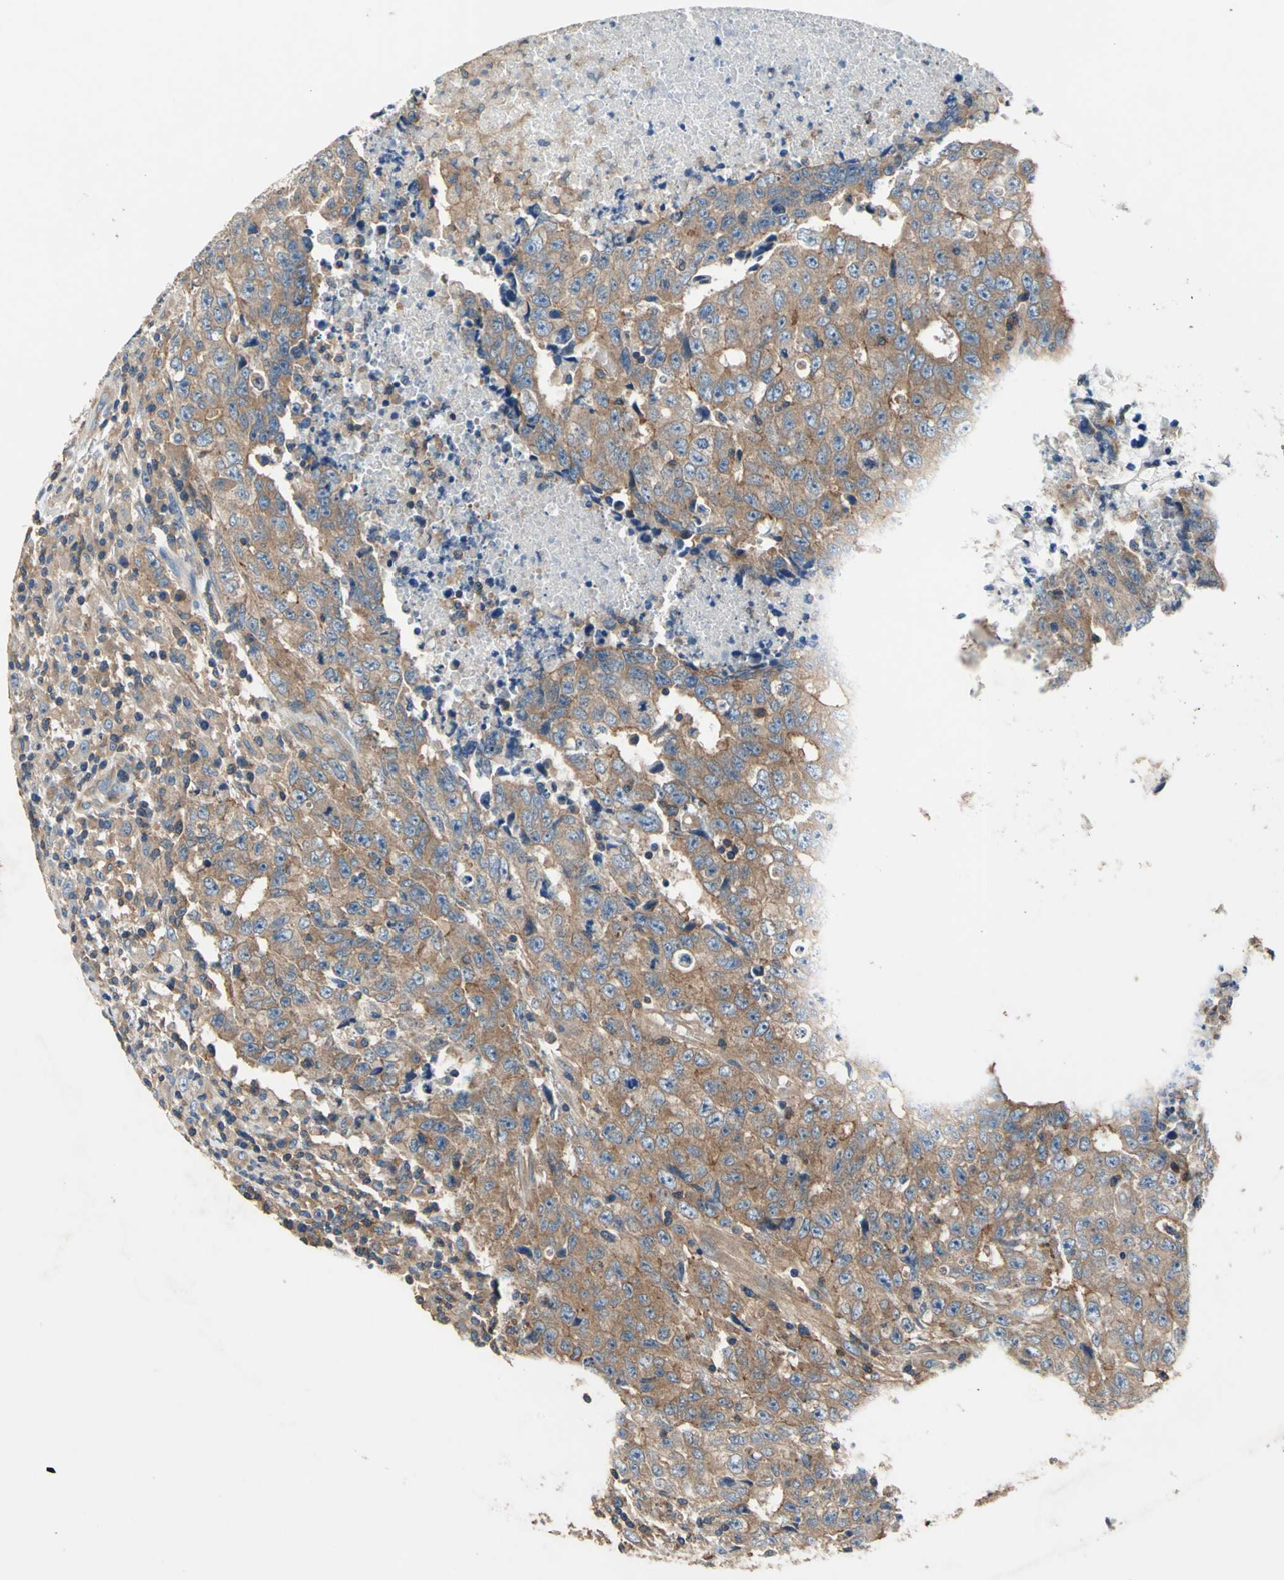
{"staining": {"intensity": "moderate", "quantity": ">75%", "location": "cytoplasmic/membranous"}, "tissue": "testis cancer", "cell_type": "Tumor cells", "image_type": "cancer", "snomed": [{"axis": "morphology", "description": "Necrosis, NOS"}, {"axis": "morphology", "description": "Carcinoma, Embryonal, NOS"}, {"axis": "topography", "description": "Testis"}], "caption": "Immunohistochemistry photomicrograph of neoplastic tissue: embryonal carcinoma (testis) stained using immunohistochemistry demonstrates medium levels of moderate protein expression localized specifically in the cytoplasmic/membranous of tumor cells, appearing as a cytoplasmic/membranous brown color.", "gene": "DDX3Y", "patient": {"sex": "male", "age": 19}}